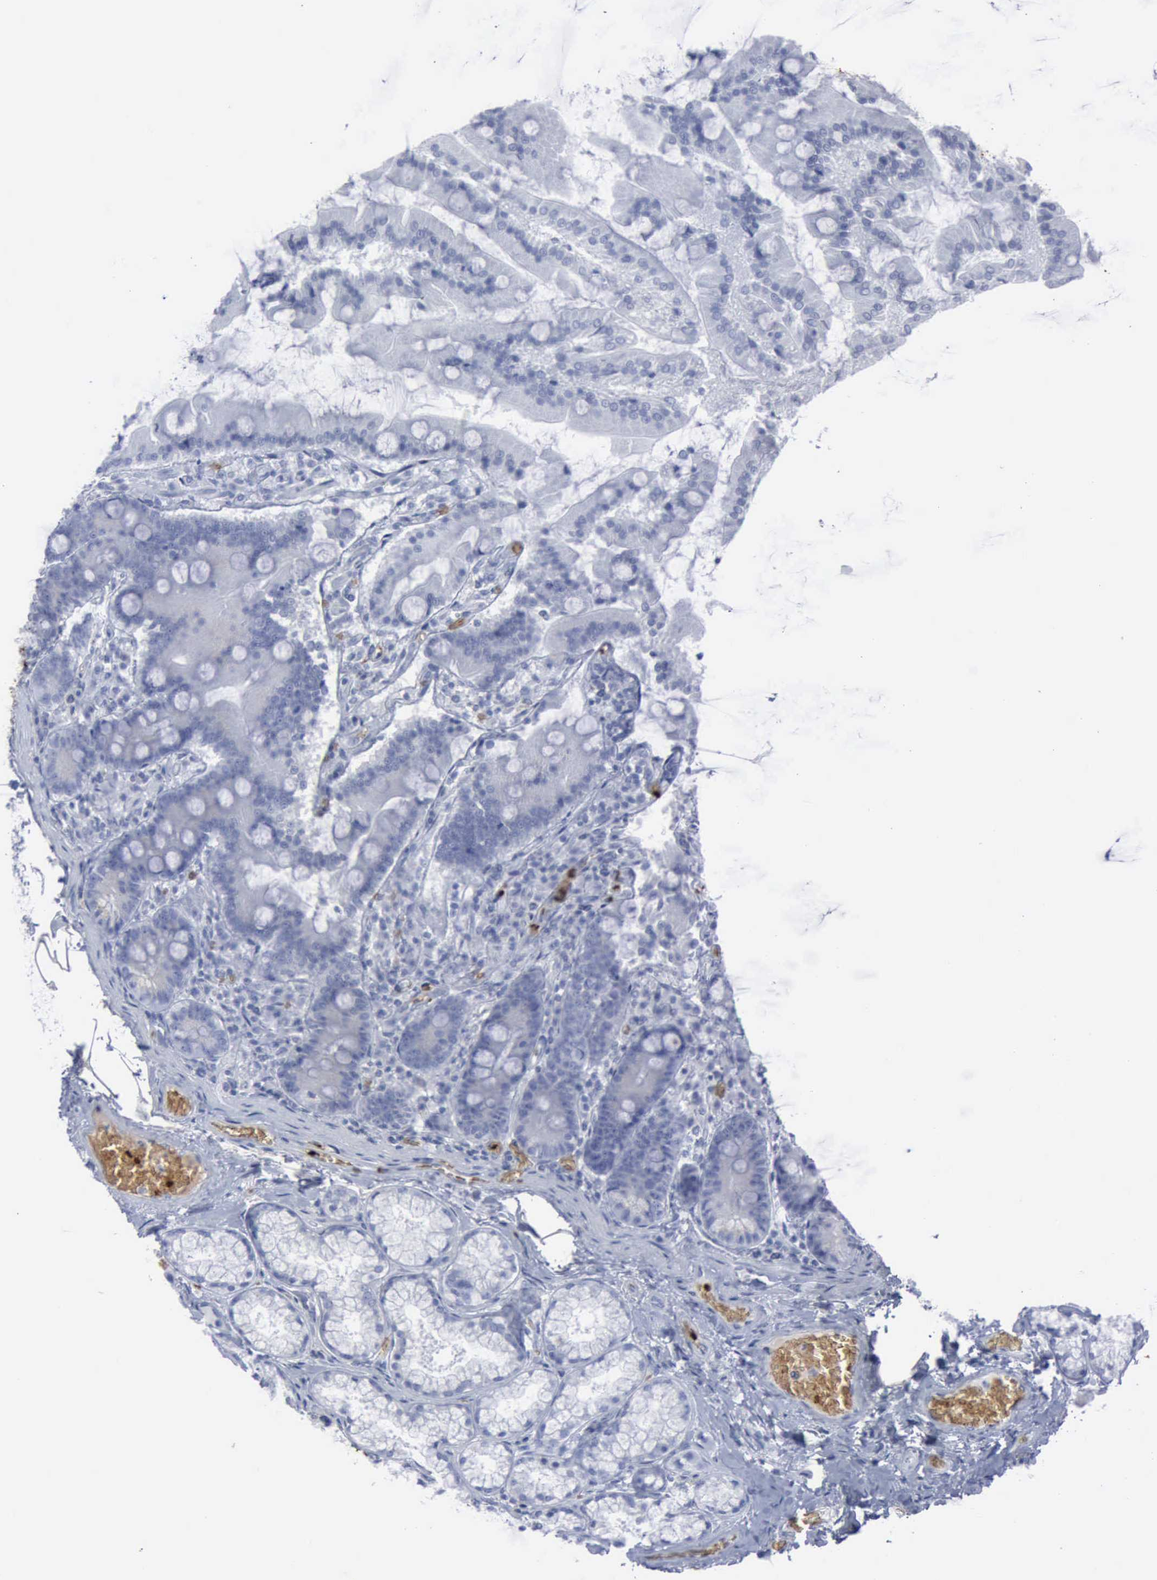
{"staining": {"intensity": "weak", "quantity": "<25%", "location": "cytoplasmic/membranous"}, "tissue": "duodenum", "cell_type": "Glandular cells", "image_type": "normal", "snomed": [{"axis": "morphology", "description": "Normal tissue, NOS"}, {"axis": "topography", "description": "Duodenum"}], "caption": "Immunohistochemistry histopathology image of benign duodenum: human duodenum stained with DAB (3,3'-diaminobenzidine) displays no significant protein expression in glandular cells.", "gene": "TGFB1", "patient": {"sex": "female", "age": 64}}